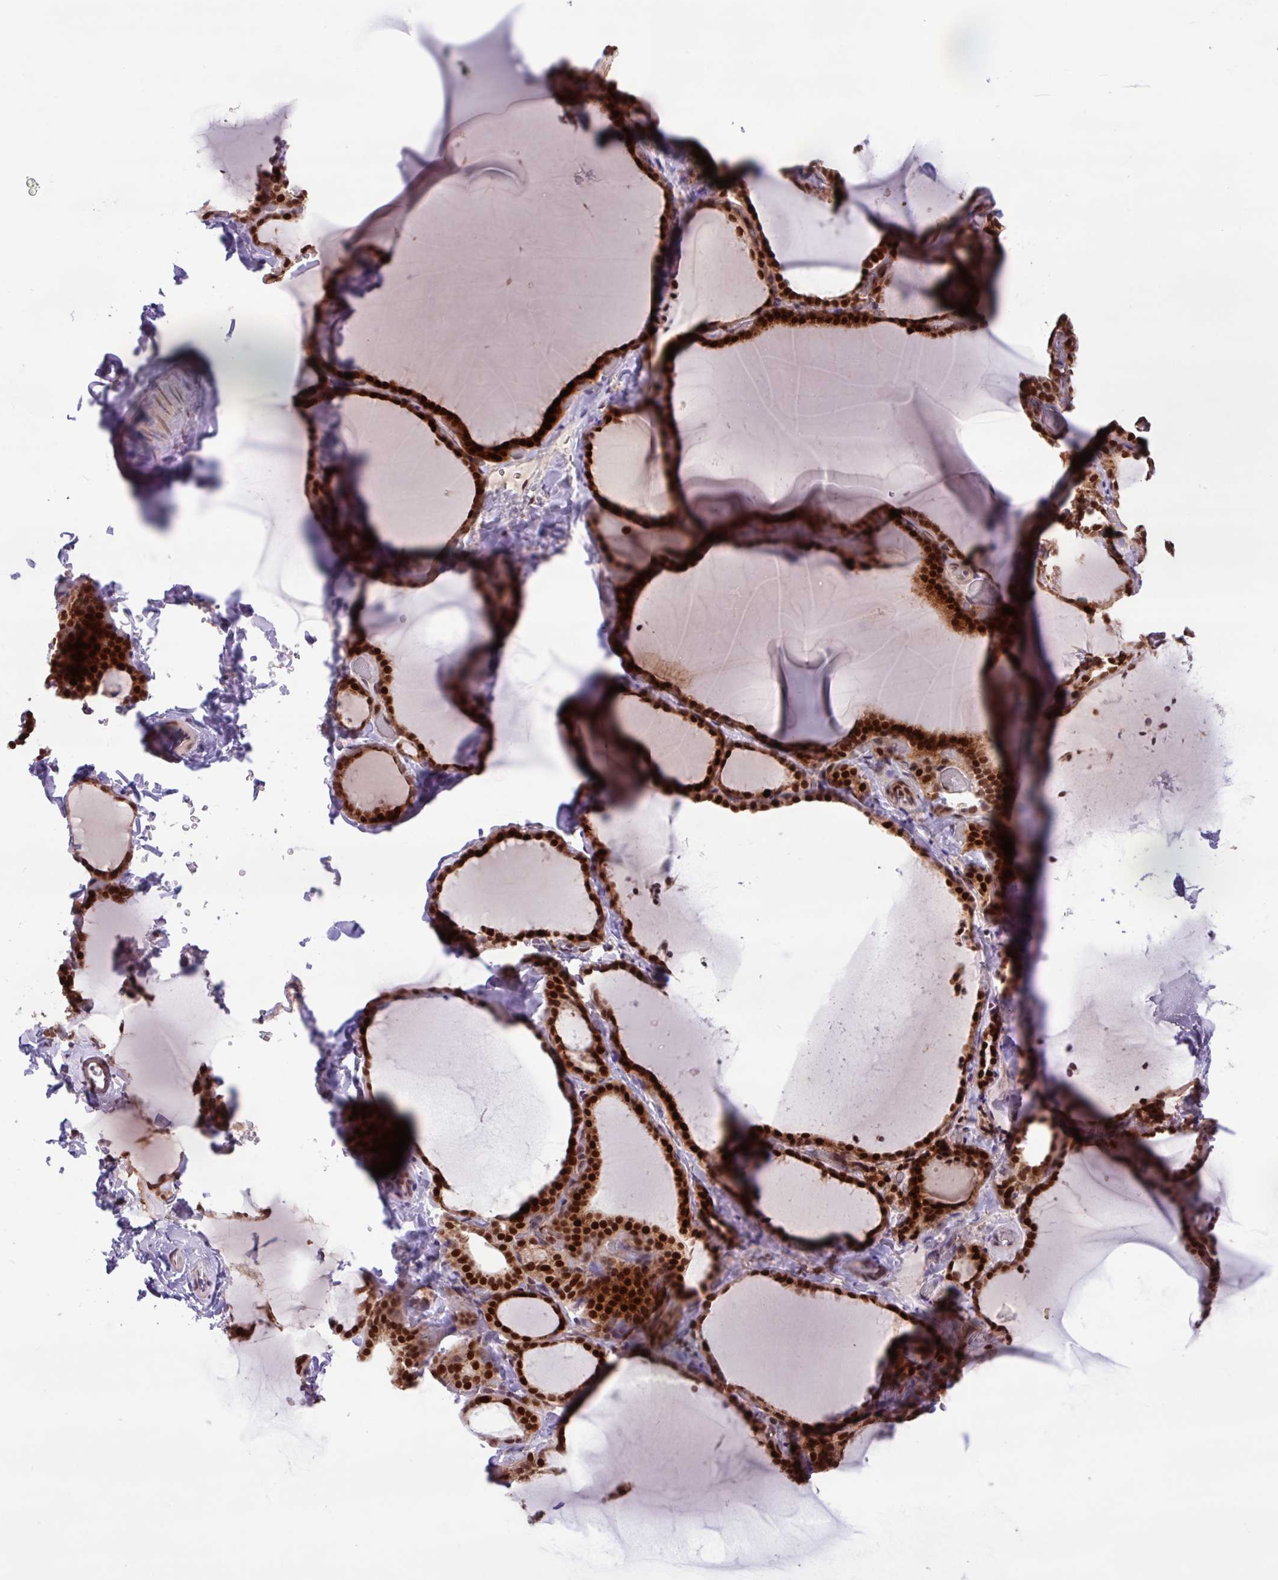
{"staining": {"intensity": "strong", "quantity": ">75%", "location": "cytoplasmic/membranous,nuclear"}, "tissue": "thyroid gland", "cell_type": "Glandular cells", "image_type": "normal", "snomed": [{"axis": "morphology", "description": "Normal tissue, NOS"}, {"axis": "topography", "description": "Thyroid gland"}], "caption": "Thyroid gland stained for a protein shows strong cytoplasmic/membranous,nuclear positivity in glandular cells. (DAB (3,3'-diaminobenzidine) IHC with brightfield microscopy, high magnification).", "gene": "BRD3", "patient": {"sex": "female", "age": 22}}